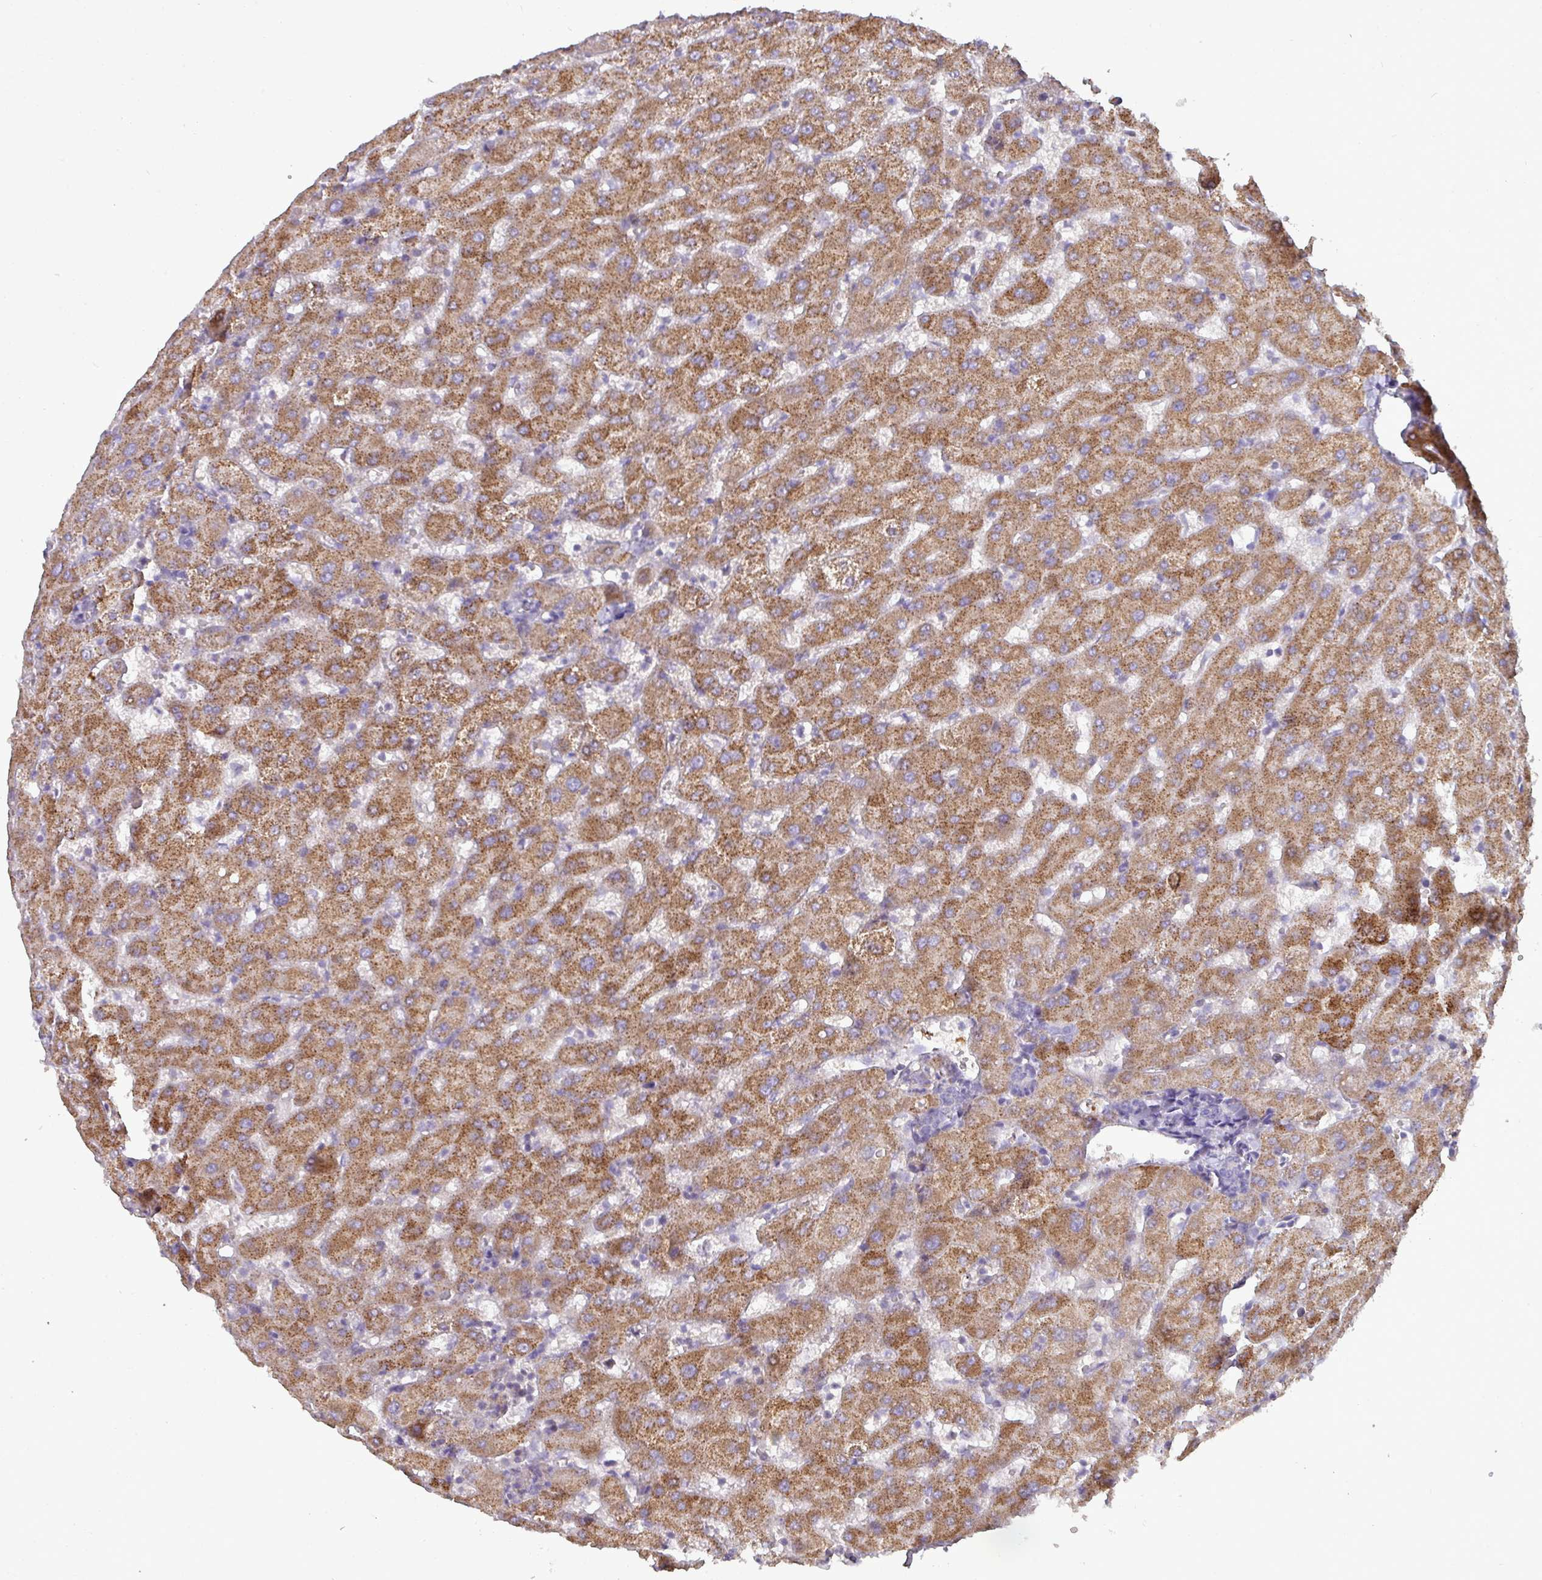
{"staining": {"intensity": "negative", "quantity": "none", "location": "none"}, "tissue": "liver", "cell_type": "Cholangiocytes", "image_type": "normal", "snomed": [{"axis": "morphology", "description": "Normal tissue, NOS"}, {"axis": "topography", "description": "Liver"}], "caption": "Cholangiocytes show no significant protein positivity in unremarkable liver.", "gene": "TRAPPC1", "patient": {"sex": "female", "age": 63}}